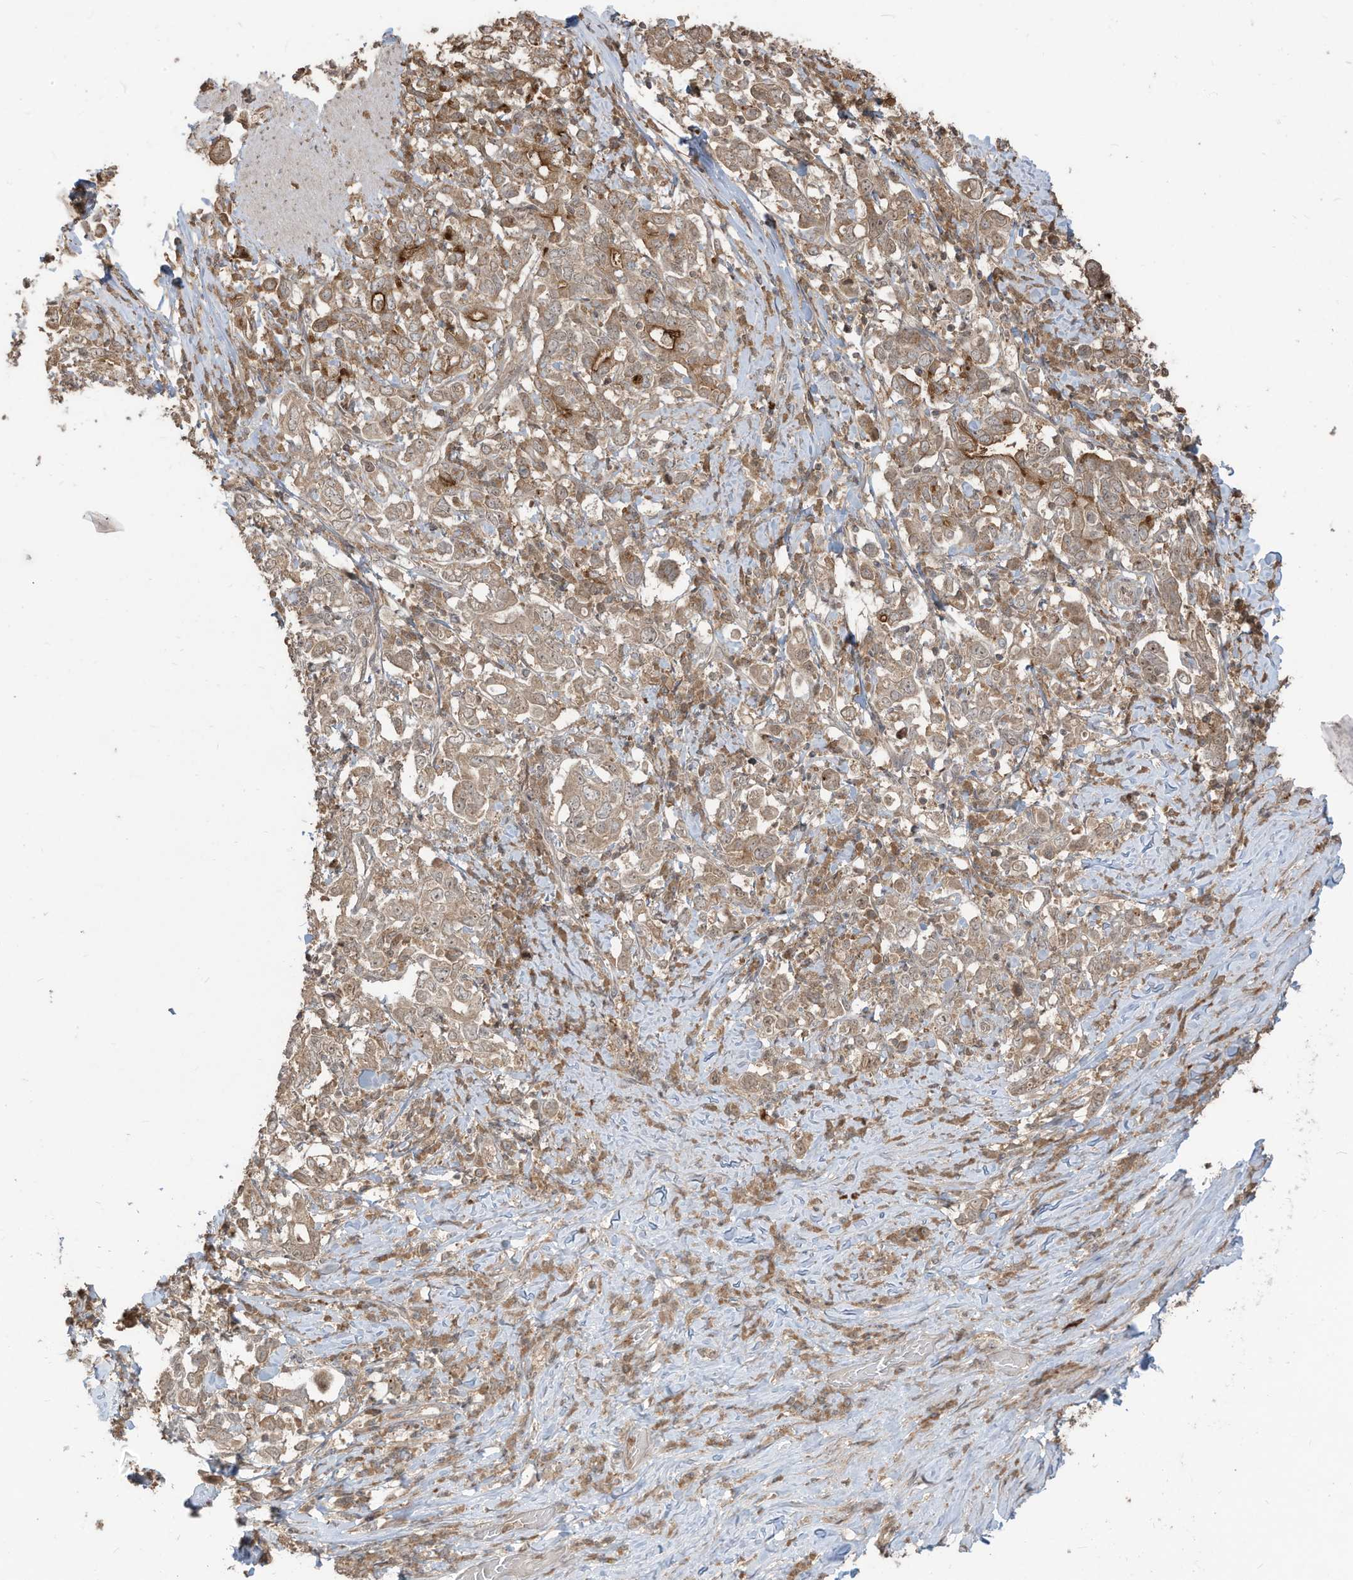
{"staining": {"intensity": "weak", "quantity": ">75%", "location": "cytoplasmic/membranous"}, "tissue": "stomach cancer", "cell_type": "Tumor cells", "image_type": "cancer", "snomed": [{"axis": "morphology", "description": "Adenocarcinoma, NOS"}, {"axis": "topography", "description": "Stomach, upper"}], "caption": "A brown stain highlights weak cytoplasmic/membranous positivity of a protein in stomach adenocarcinoma tumor cells.", "gene": "CARF", "patient": {"sex": "male", "age": 62}}